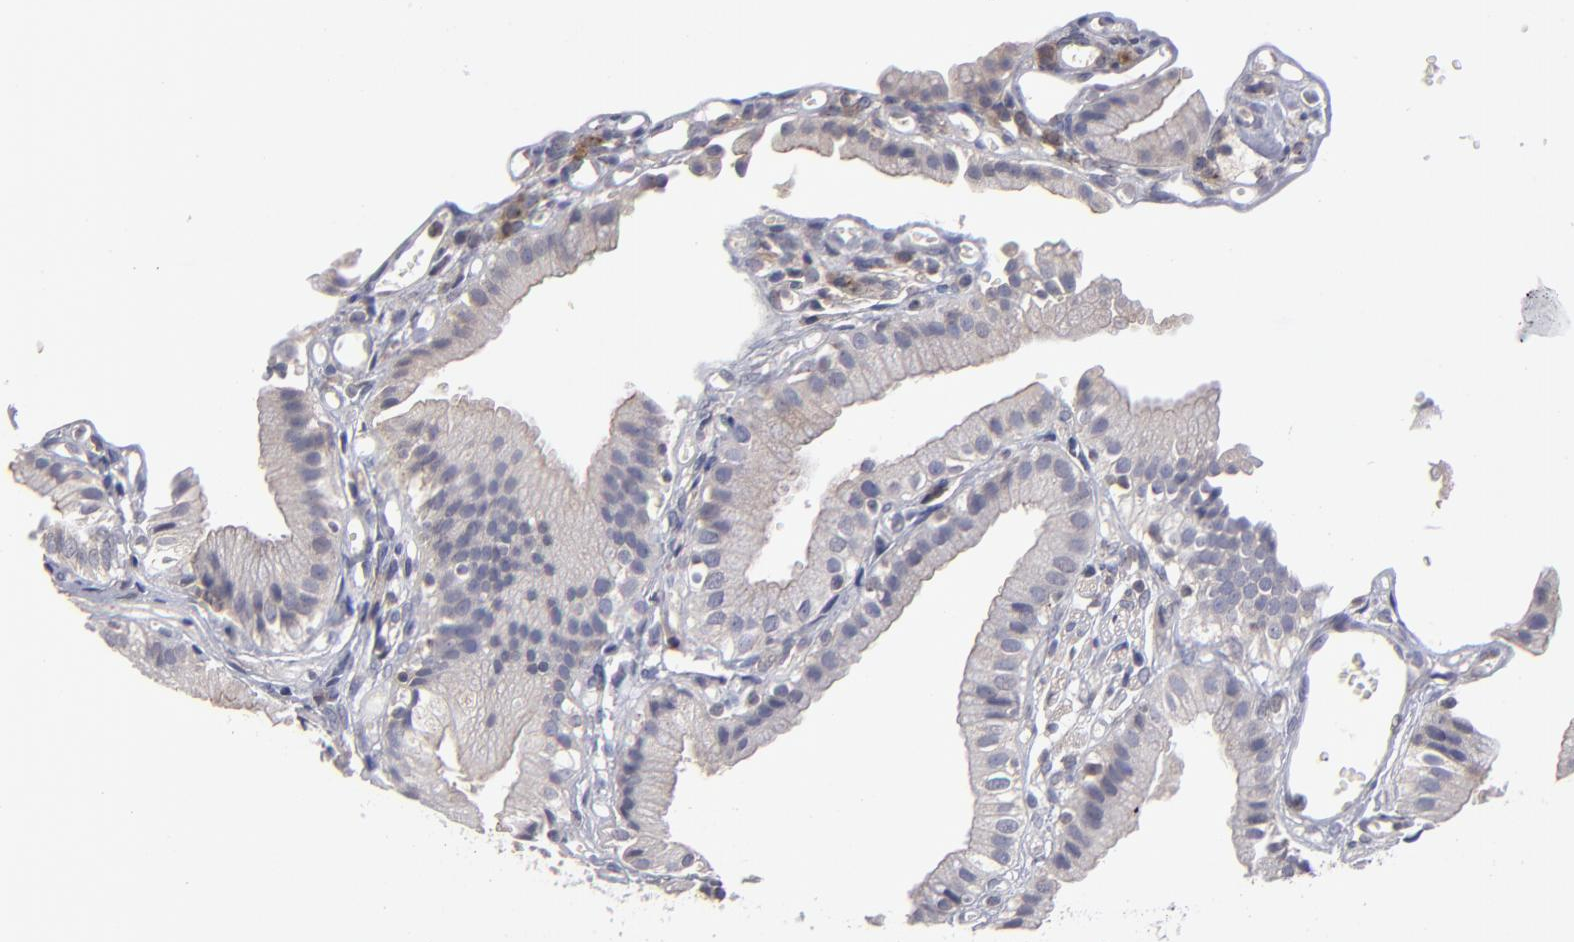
{"staining": {"intensity": "weak", "quantity": "25%-75%", "location": "cytoplasmic/membranous"}, "tissue": "gallbladder", "cell_type": "Glandular cells", "image_type": "normal", "snomed": [{"axis": "morphology", "description": "Normal tissue, NOS"}, {"axis": "topography", "description": "Gallbladder"}], "caption": "Immunohistochemistry (DAB (3,3'-diaminobenzidine)) staining of benign human gallbladder demonstrates weak cytoplasmic/membranous protein positivity in approximately 25%-75% of glandular cells. (IHC, brightfield microscopy, high magnification).", "gene": "CEP97", "patient": {"sex": "male", "age": 65}}